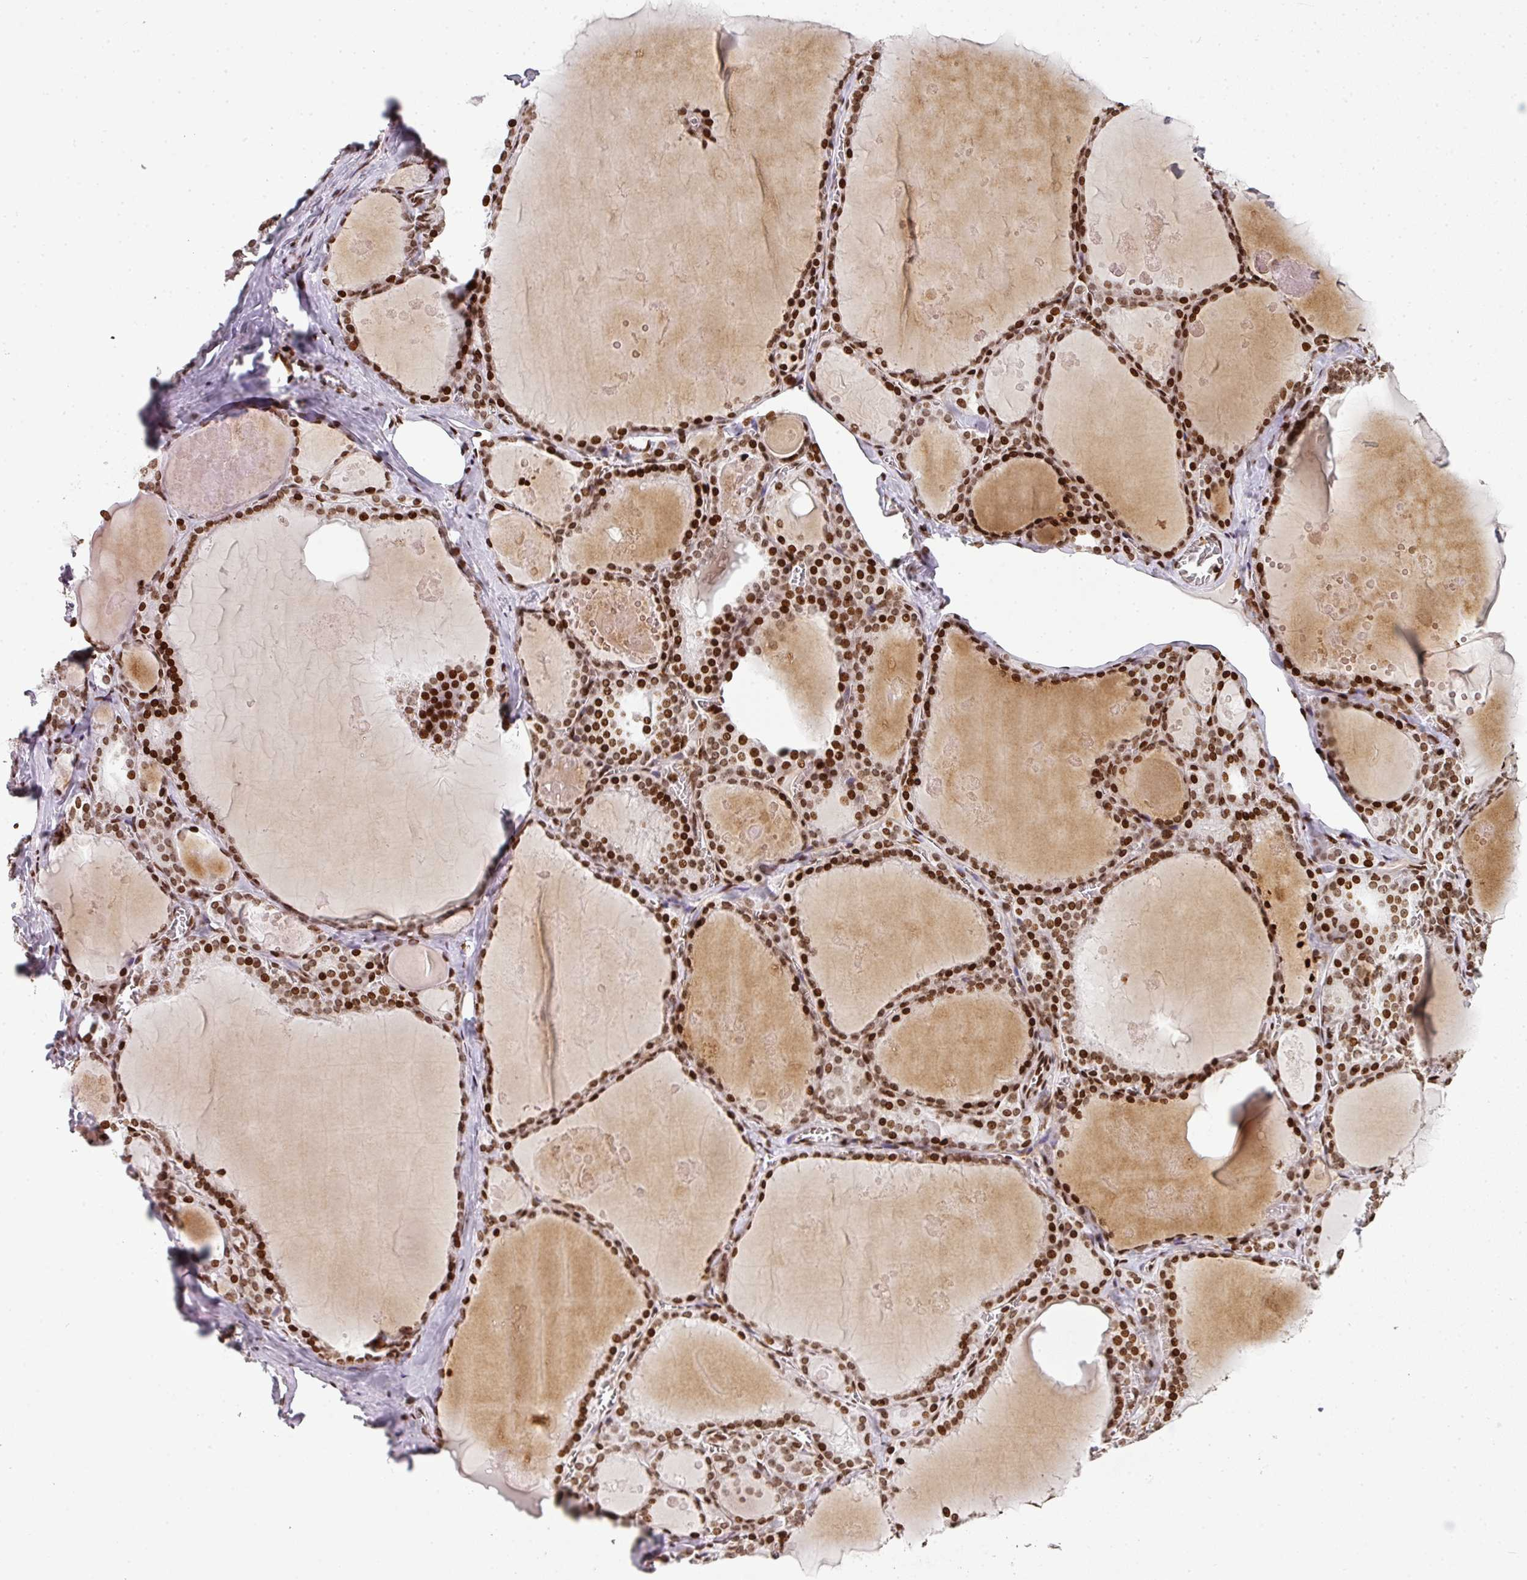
{"staining": {"intensity": "strong", "quantity": ">75%", "location": "nuclear"}, "tissue": "thyroid gland", "cell_type": "Glandular cells", "image_type": "normal", "snomed": [{"axis": "morphology", "description": "Normal tissue, NOS"}, {"axis": "topography", "description": "Thyroid gland"}], "caption": "The micrograph displays staining of normal thyroid gland, revealing strong nuclear protein expression (brown color) within glandular cells. The staining was performed using DAB (3,3'-diaminobenzidine) to visualize the protein expression in brown, while the nuclei were stained in blue with hematoxylin (Magnification: 20x).", "gene": "RASL11A", "patient": {"sex": "male", "age": 56}}